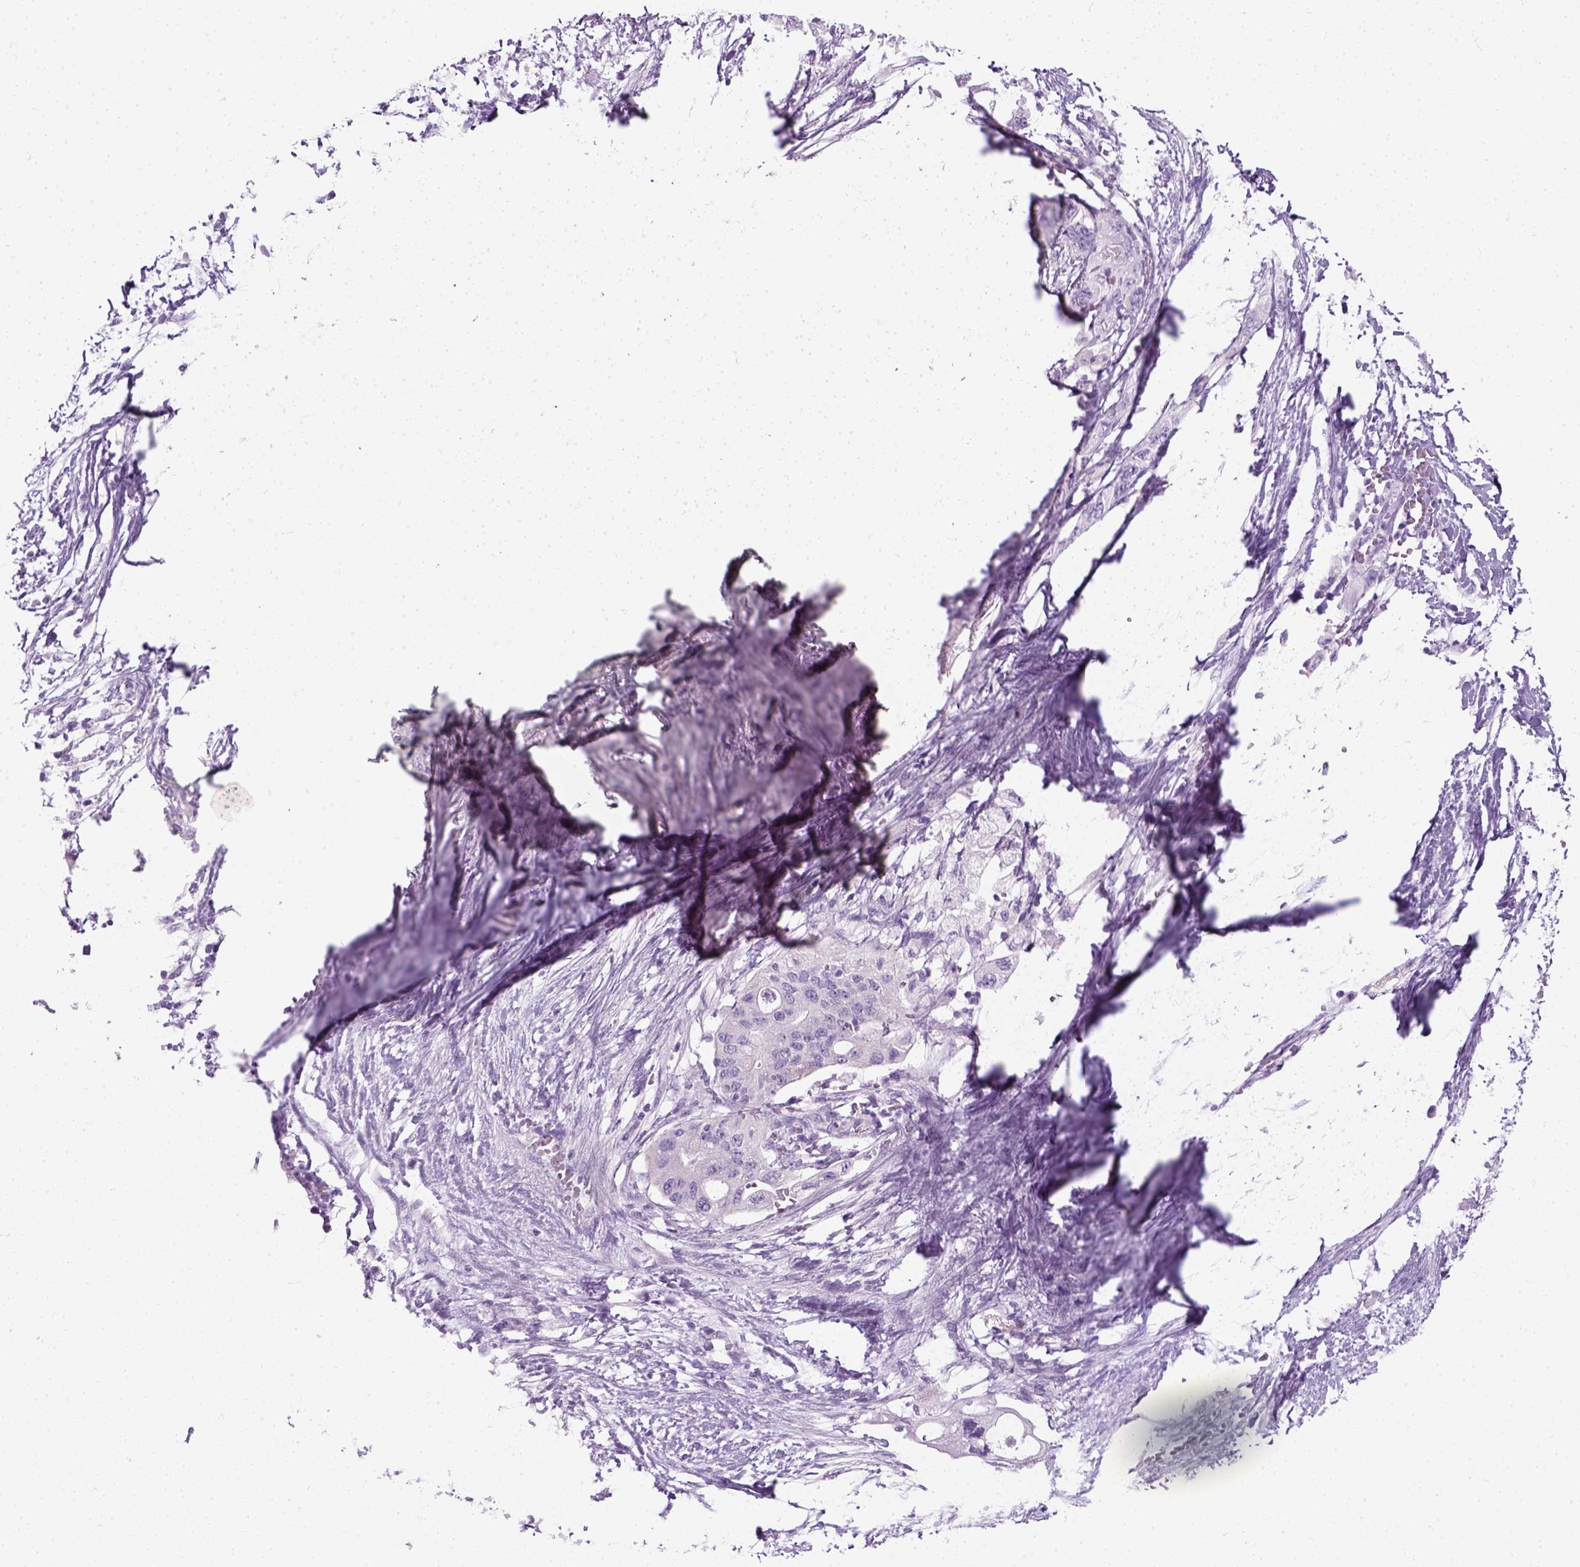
{"staining": {"intensity": "negative", "quantity": "none", "location": "none"}, "tissue": "pancreatic cancer", "cell_type": "Tumor cells", "image_type": "cancer", "snomed": [{"axis": "morphology", "description": "Adenocarcinoma, NOS"}, {"axis": "topography", "description": "Pancreas"}], "caption": "Tumor cells show no significant protein expression in adenocarcinoma (pancreatic).", "gene": "SLC12A5", "patient": {"sex": "female", "age": 72}}